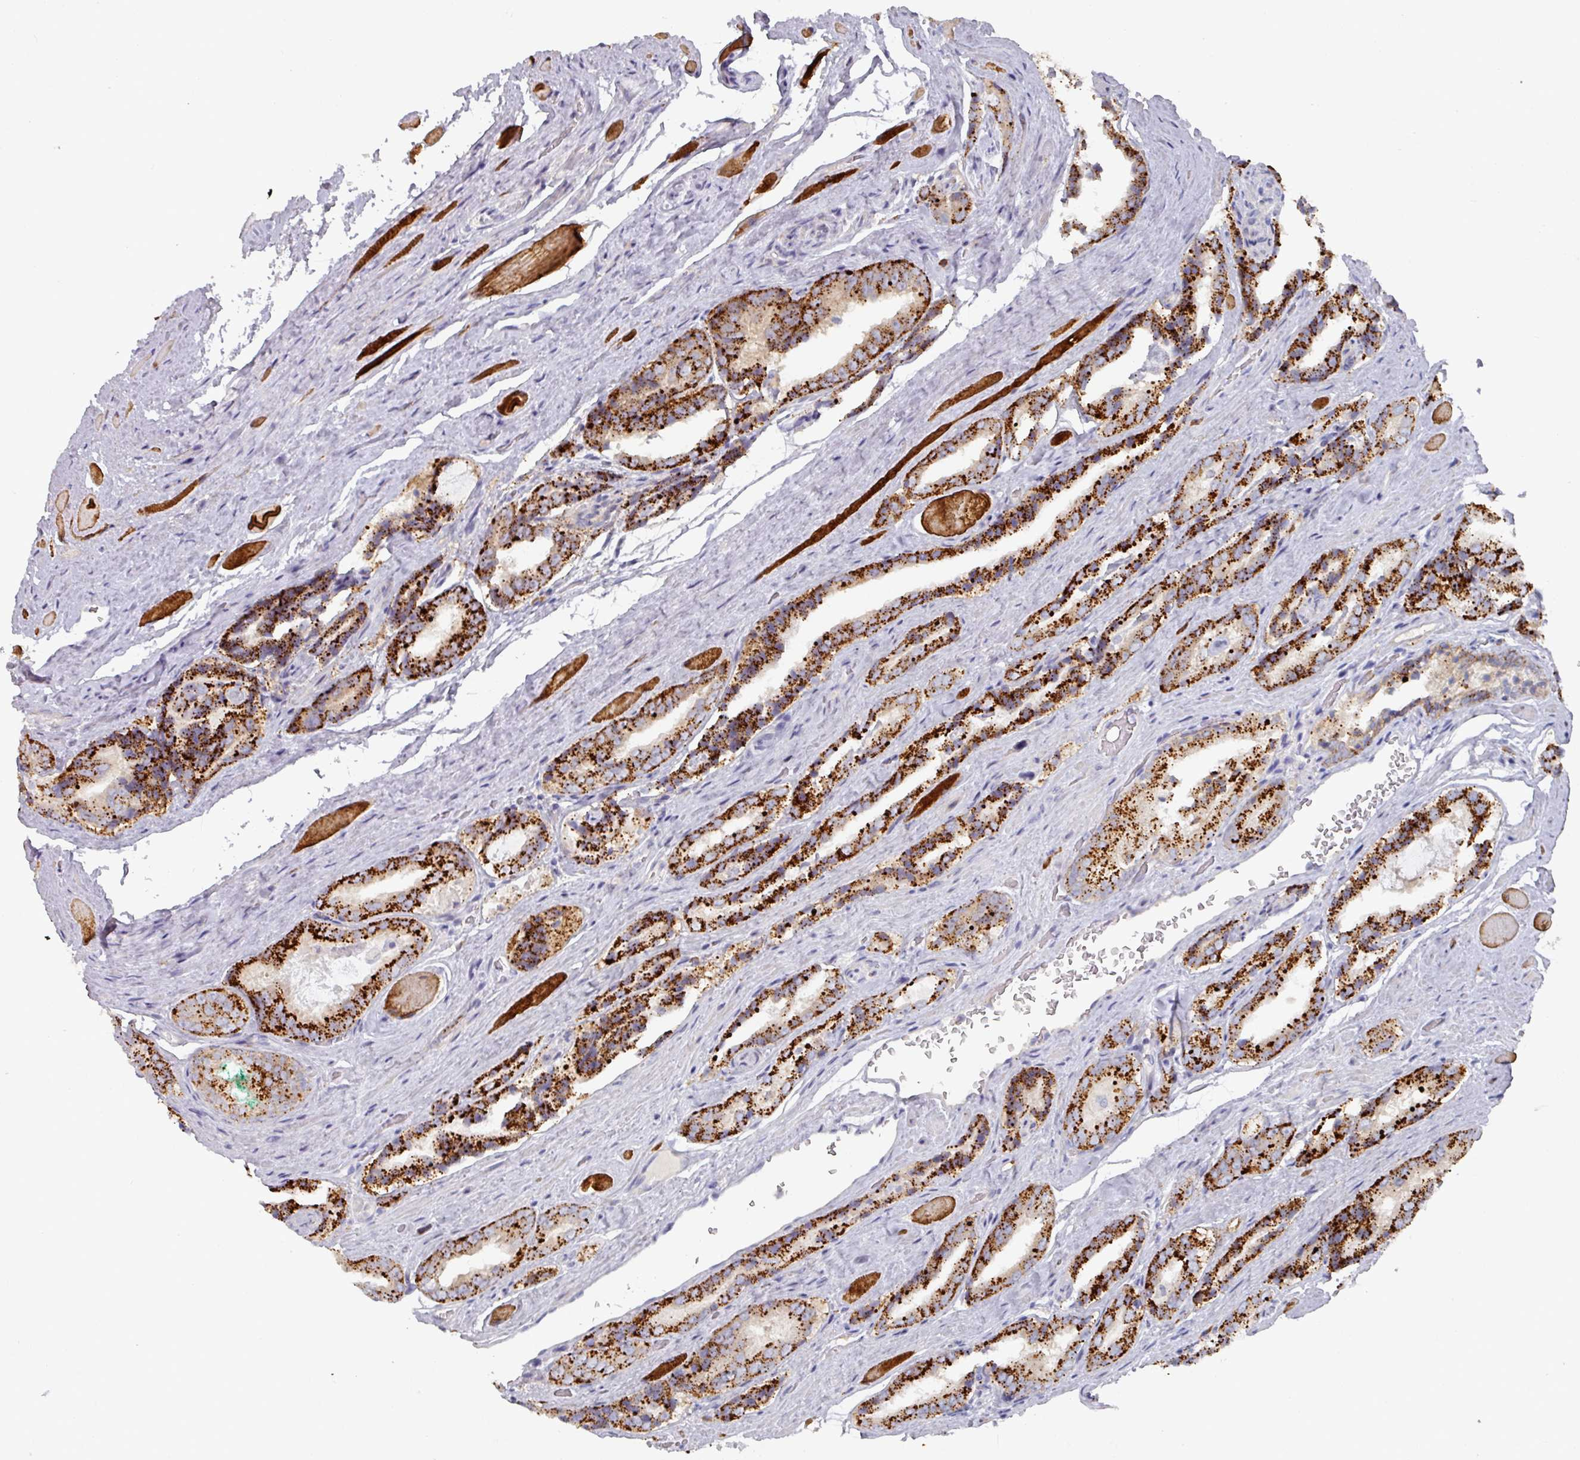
{"staining": {"intensity": "strong", "quantity": ">75%", "location": "cytoplasmic/membranous"}, "tissue": "prostate cancer", "cell_type": "Tumor cells", "image_type": "cancer", "snomed": [{"axis": "morphology", "description": "Adenocarcinoma, High grade"}, {"axis": "topography", "description": "Prostate"}], "caption": "High-power microscopy captured an immunohistochemistry photomicrograph of prostate cancer, revealing strong cytoplasmic/membranous positivity in about >75% of tumor cells. (DAB (3,3'-diaminobenzidine) = brown stain, brightfield microscopy at high magnification).", "gene": "NT5C1A", "patient": {"sex": "male", "age": 72}}